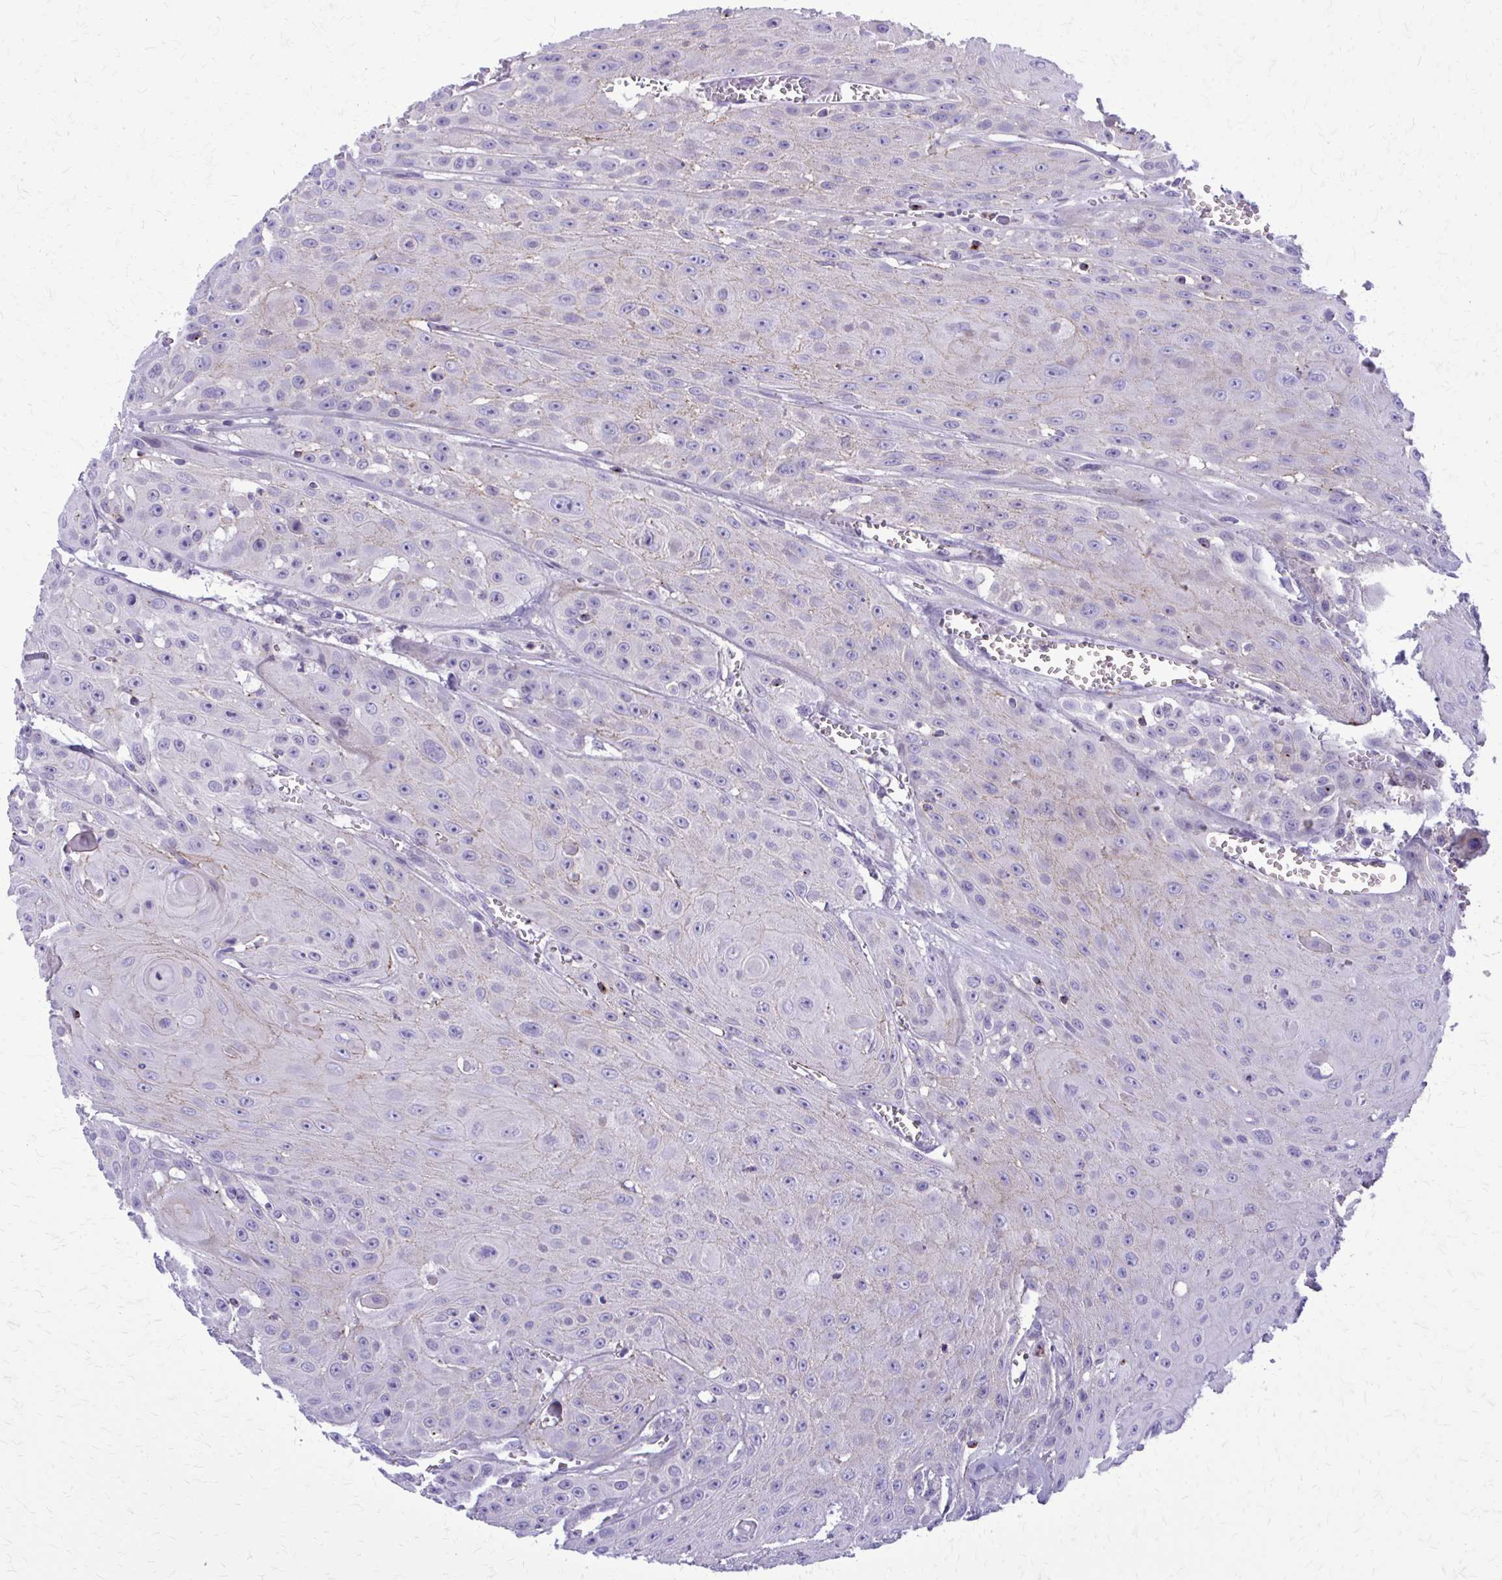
{"staining": {"intensity": "negative", "quantity": "none", "location": "none"}, "tissue": "head and neck cancer", "cell_type": "Tumor cells", "image_type": "cancer", "snomed": [{"axis": "morphology", "description": "Squamous cell carcinoma, NOS"}, {"axis": "topography", "description": "Oral tissue"}, {"axis": "topography", "description": "Head-Neck"}], "caption": "This is a image of IHC staining of head and neck cancer, which shows no staining in tumor cells.", "gene": "PEDS1", "patient": {"sex": "male", "age": 81}}